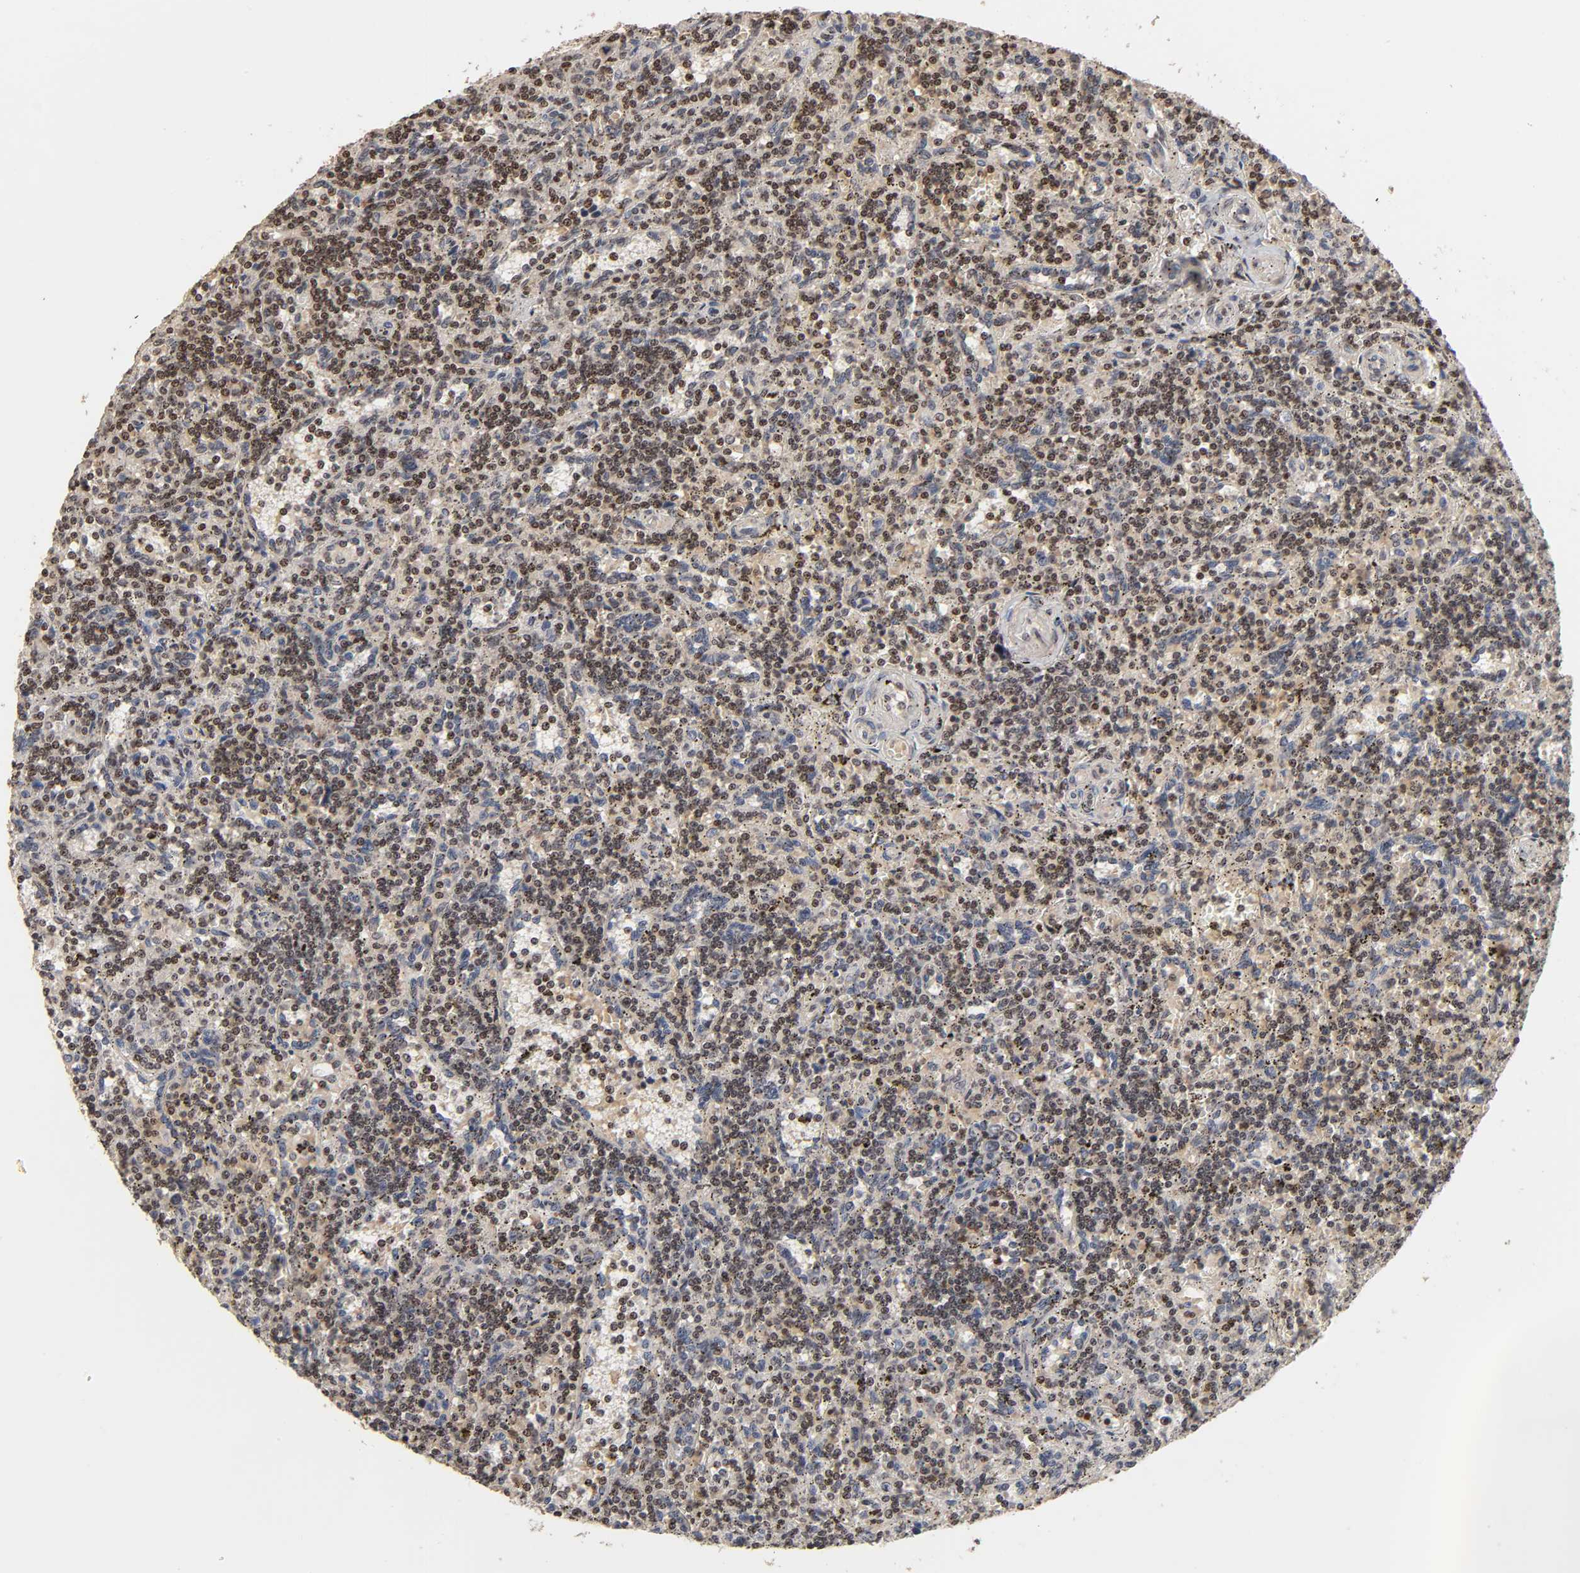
{"staining": {"intensity": "weak", "quantity": ">75%", "location": "nuclear"}, "tissue": "lymphoma", "cell_type": "Tumor cells", "image_type": "cancer", "snomed": [{"axis": "morphology", "description": "Malignant lymphoma, non-Hodgkin's type, Low grade"}, {"axis": "topography", "description": "Spleen"}], "caption": "High-magnification brightfield microscopy of lymphoma stained with DAB (3,3'-diaminobenzidine) (brown) and counterstained with hematoxylin (blue). tumor cells exhibit weak nuclear staining is present in about>75% of cells.", "gene": "ZNF473", "patient": {"sex": "male", "age": 73}}